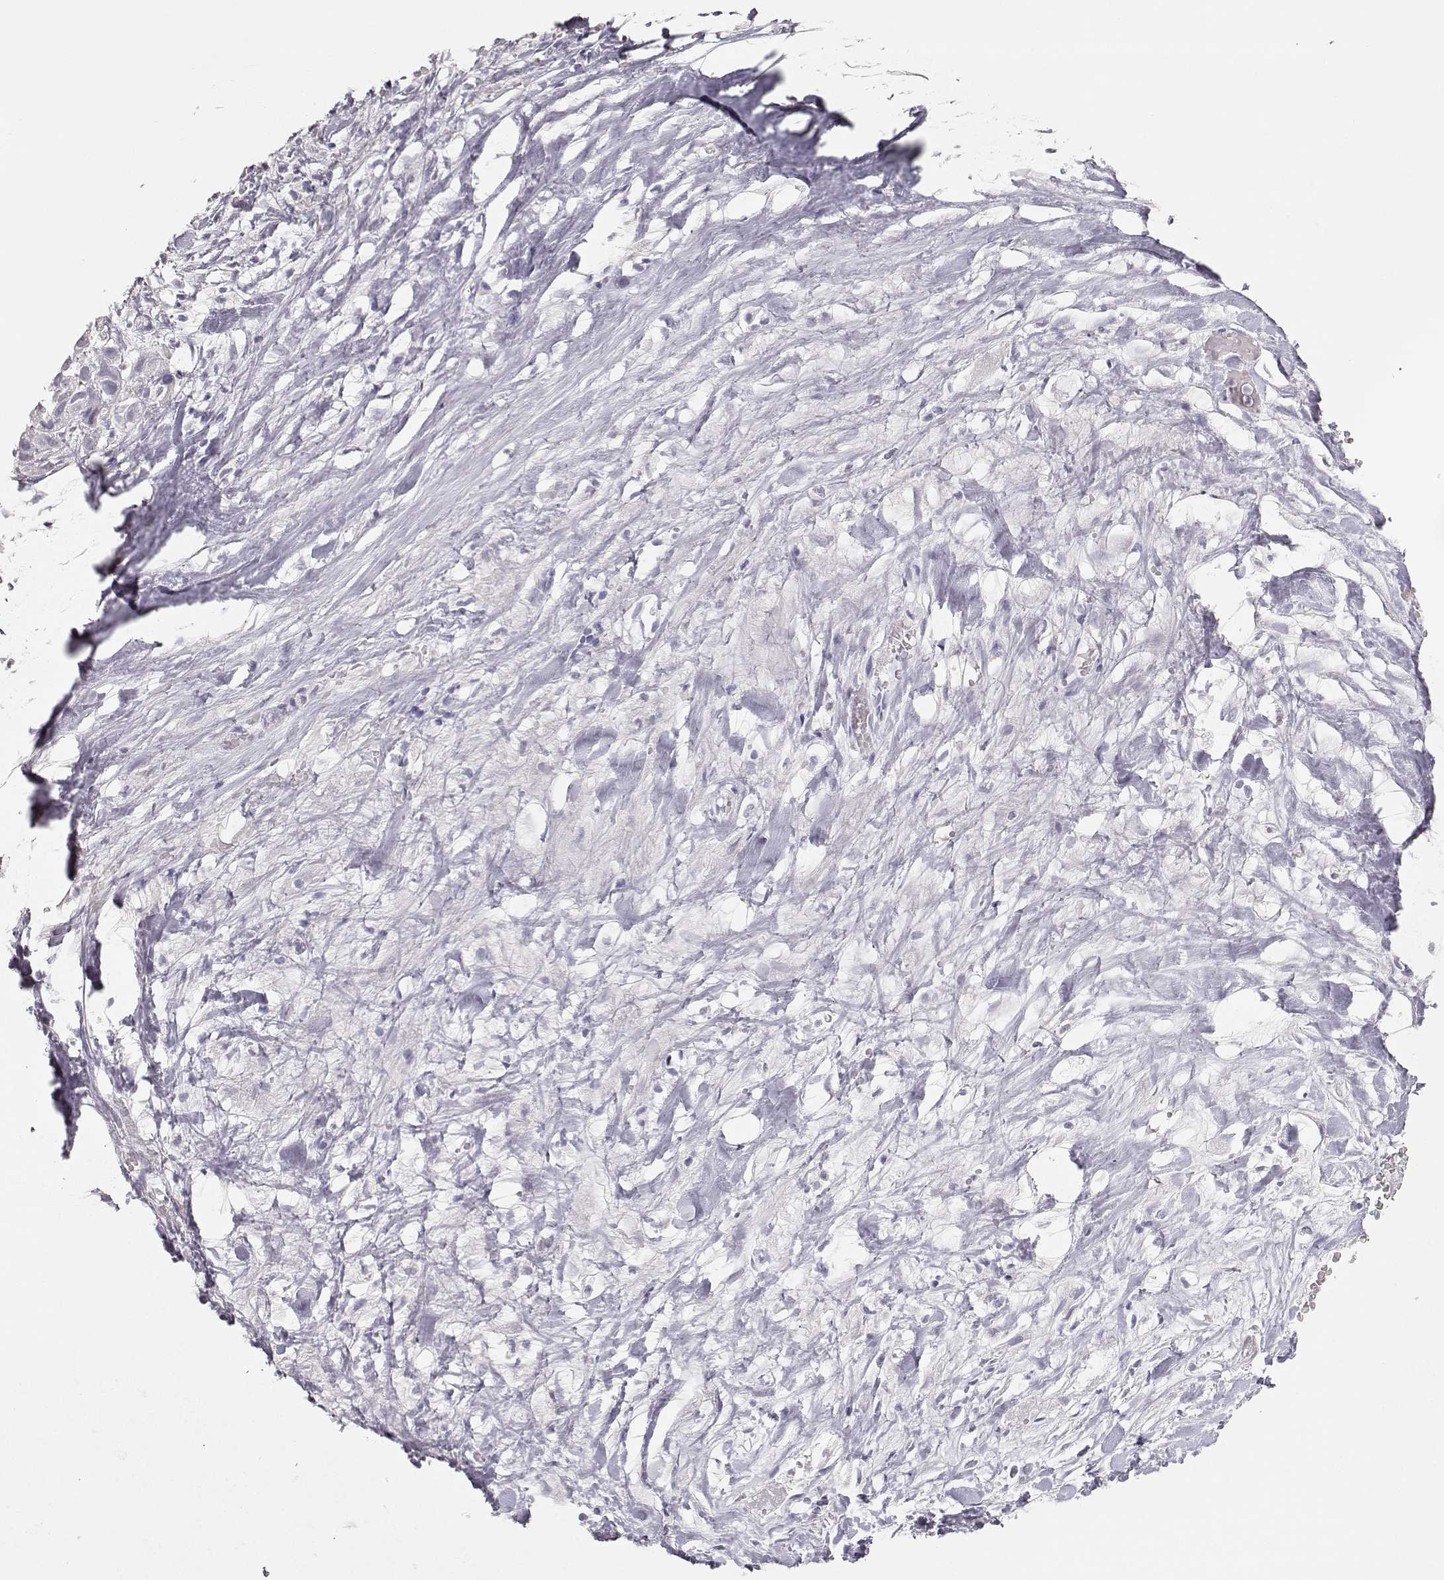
{"staining": {"intensity": "negative", "quantity": "none", "location": "none"}, "tissue": "liver cancer", "cell_type": "Tumor cells", "image_type": "cancer", "snomed": [{"axis": "morphology", "description": "Cholangiocarcinoma"}, {"axis": "topography", "description": "Liver"}], "caption": "The histopathology image displays no staining of tumor cells in liver cancer (cholangiocarcinoma).", "gene": "TKTL1", "patient": {"sex": "female", "age": 52}}